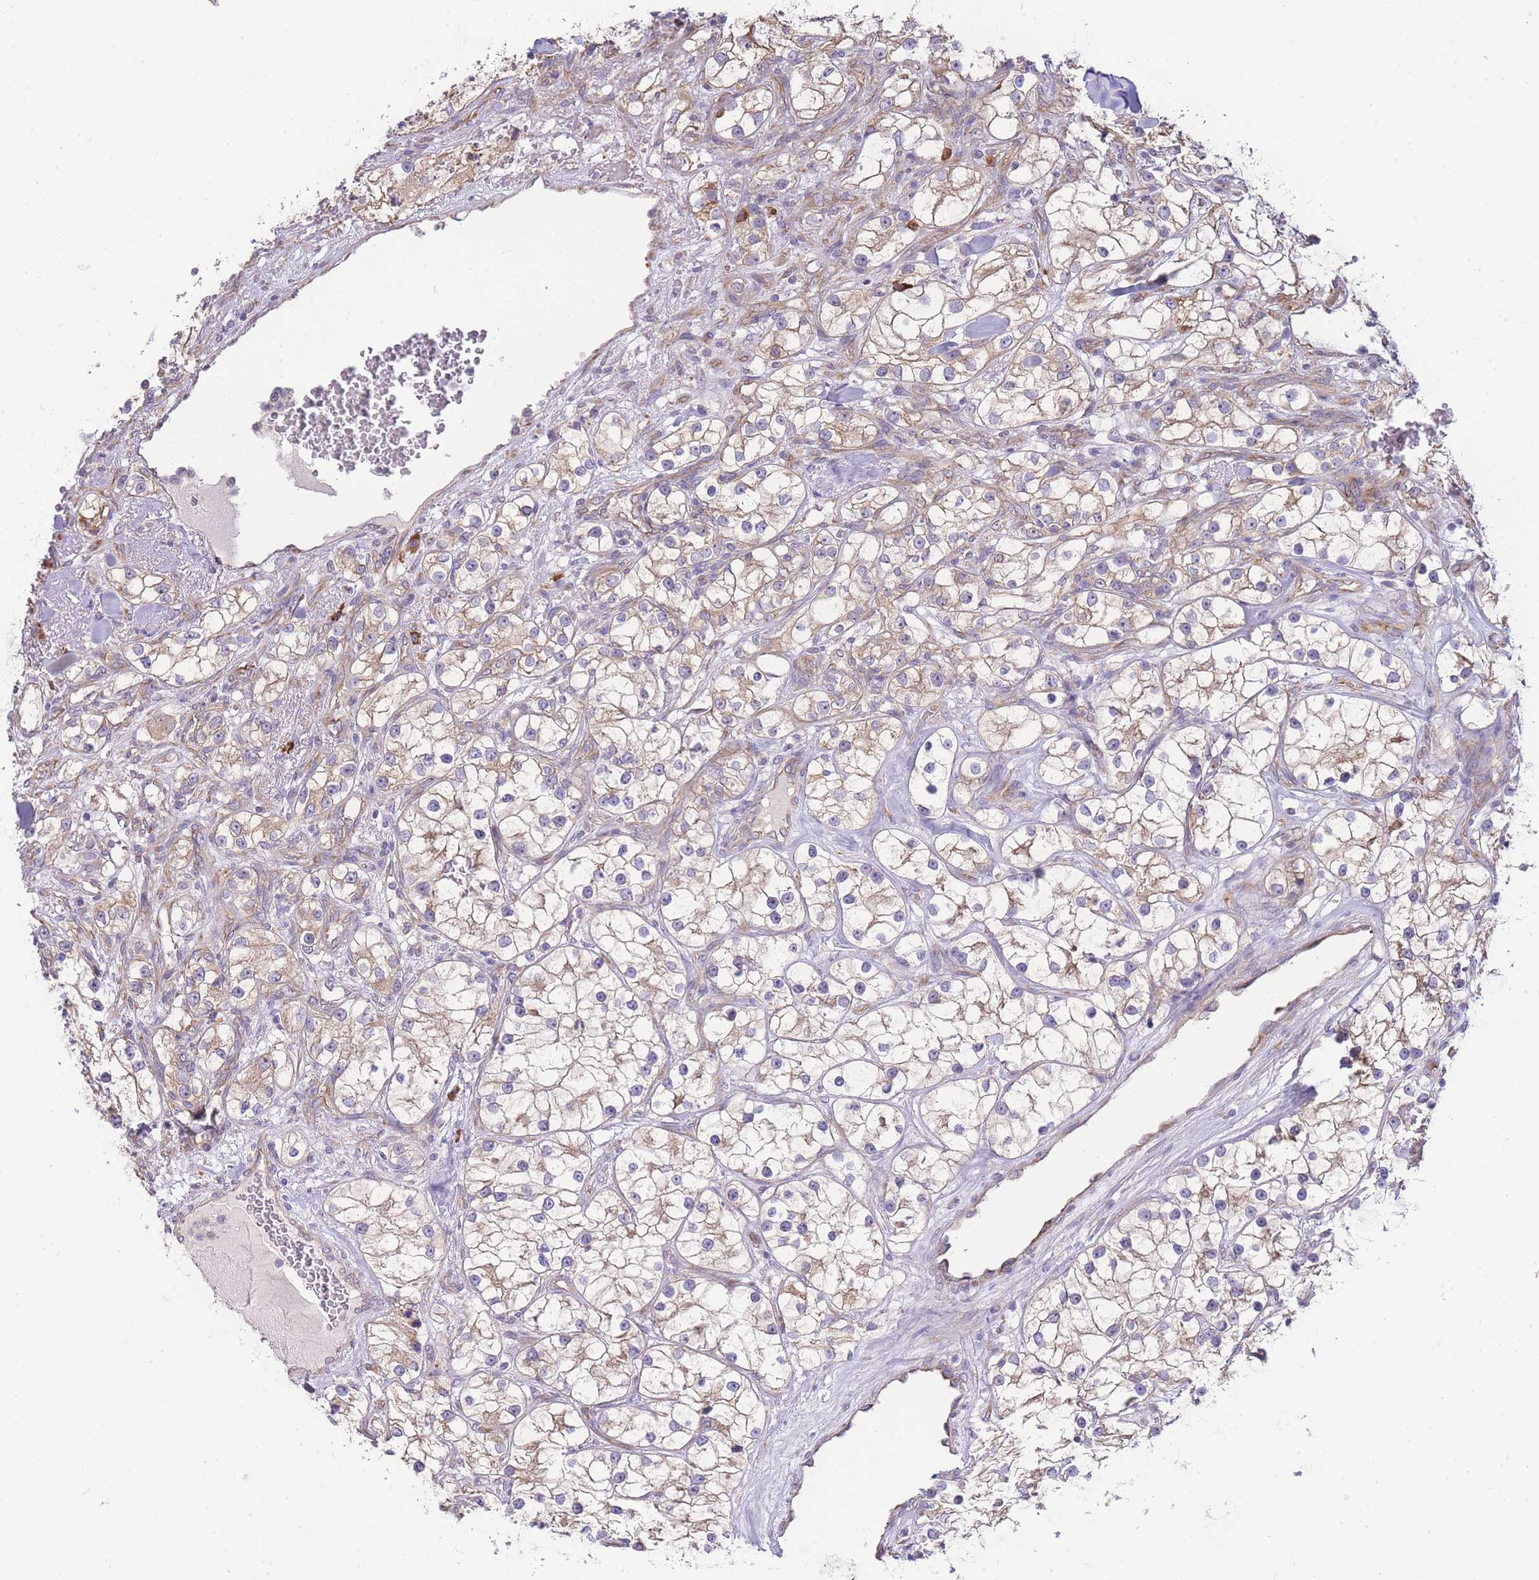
{"staining": {"intensity": "moderate", "quantity": ">75%", "location": "cytoplasmic/membranous"}, "tissue": "renal cancer", "cell_type": "Tumor cells", "image_type": "cancer", "snomed": [{"axis": "morphology", "description": "Adenocarcinoma, NOS"}, {"axis": "topography", "description": "Kidney"}], "caption": "Renal adenocarcinoma stained with a protein marker reveals moderate staining in tumor cells.", "gene": "BEX1", "patient": {"sex": "male", "age": 77}}